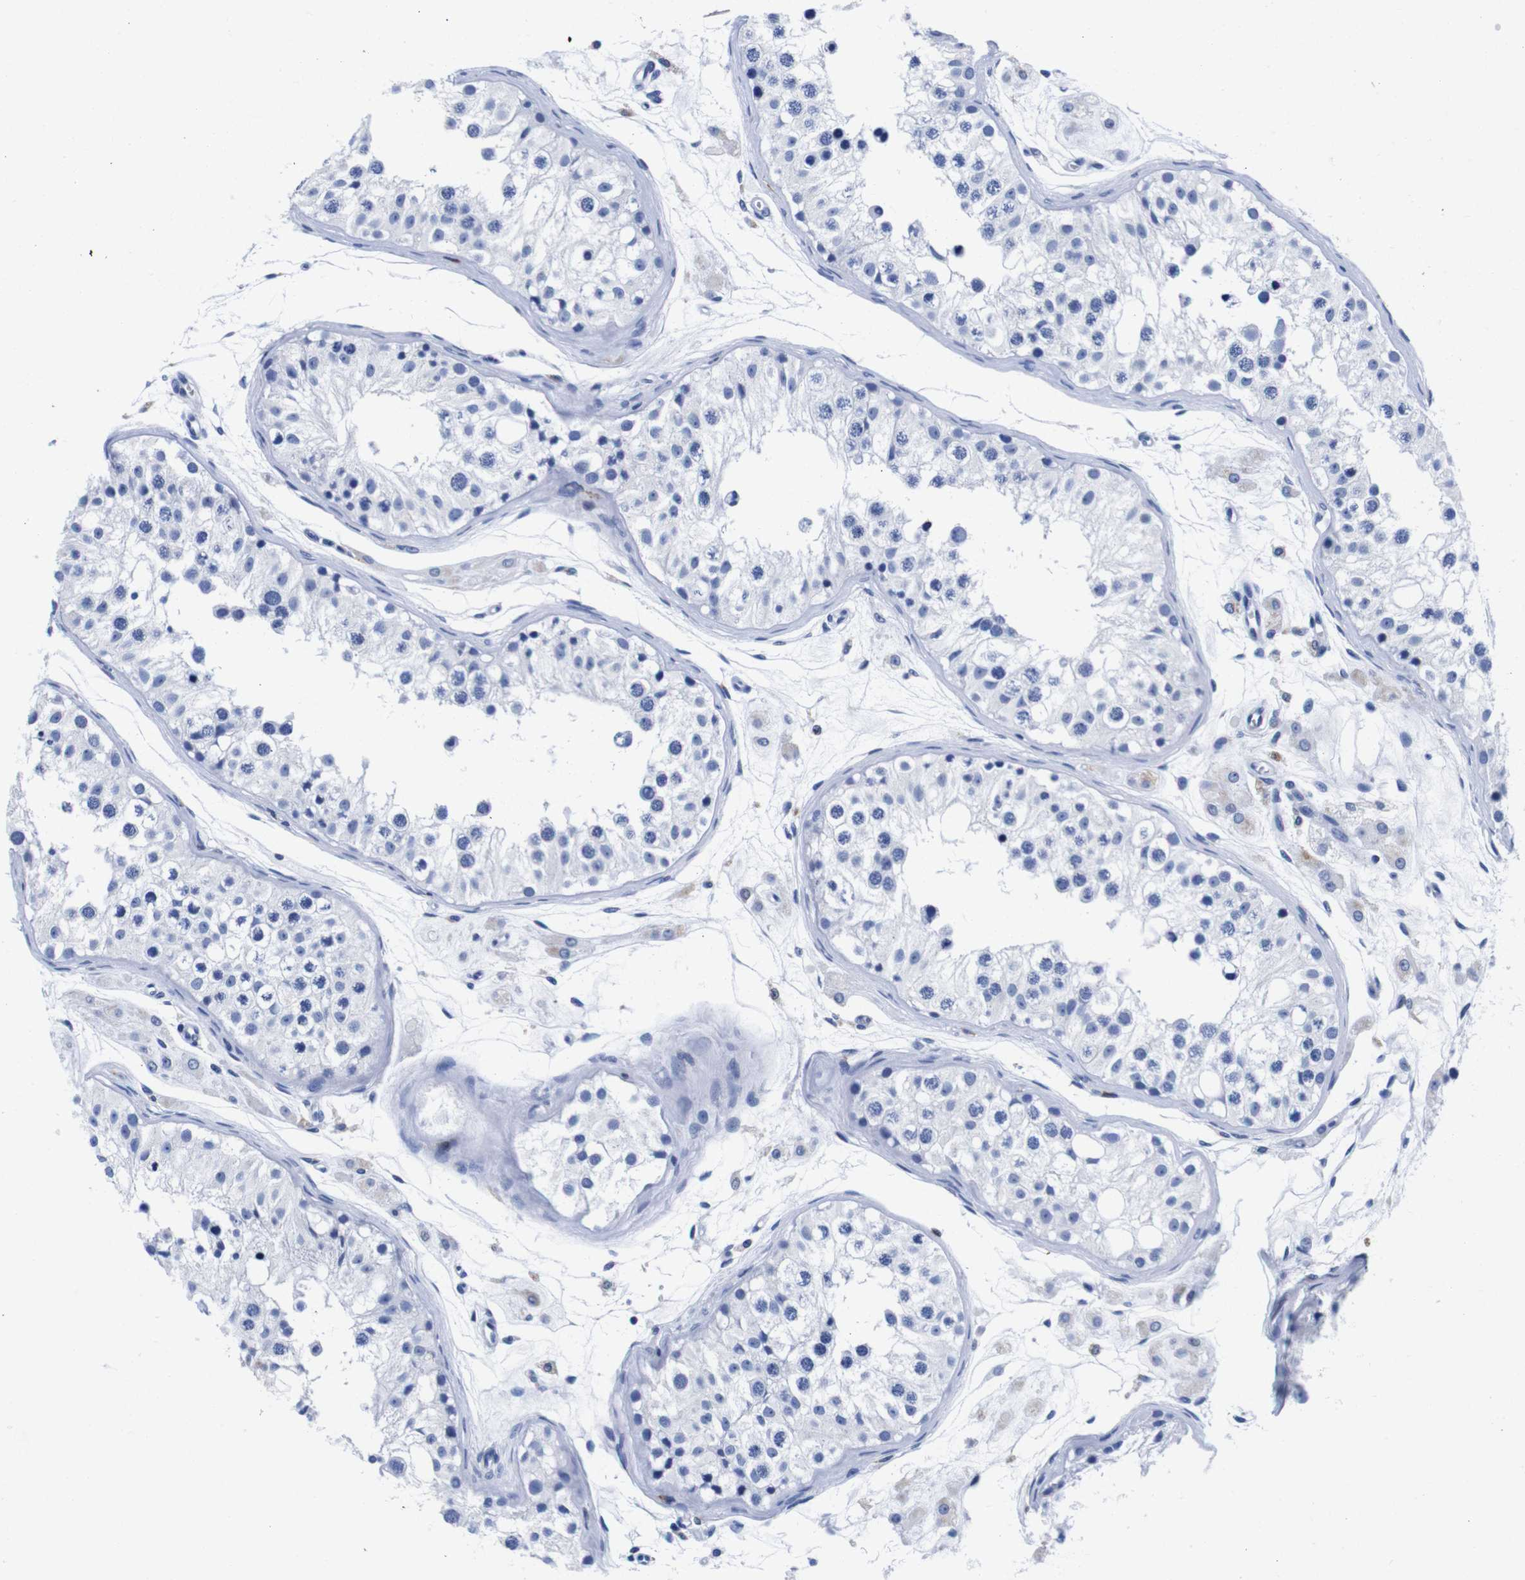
{"staining": {"intensity": "negative", "quantity": "none", "location": "none"}, "tissue": "testis", "cell_type": "Cells in seminiferous ducts", "image_type": "normal", "snomed": [{"axis": "morphology", "description": "Normal tissue, NOS"}, {"axis": "morphology", "description": "Adenocarcinoma, metastatic, NOS"}, {"axis": "topography", "description": "Testis"}], "caption": "This is an IHC histopathology image of unremarkable human testis. There is no positivity in cells in seminiferous ducts.", "gene": "ENSG00000248993", "patient": {"sex": "male", "age": 26}}